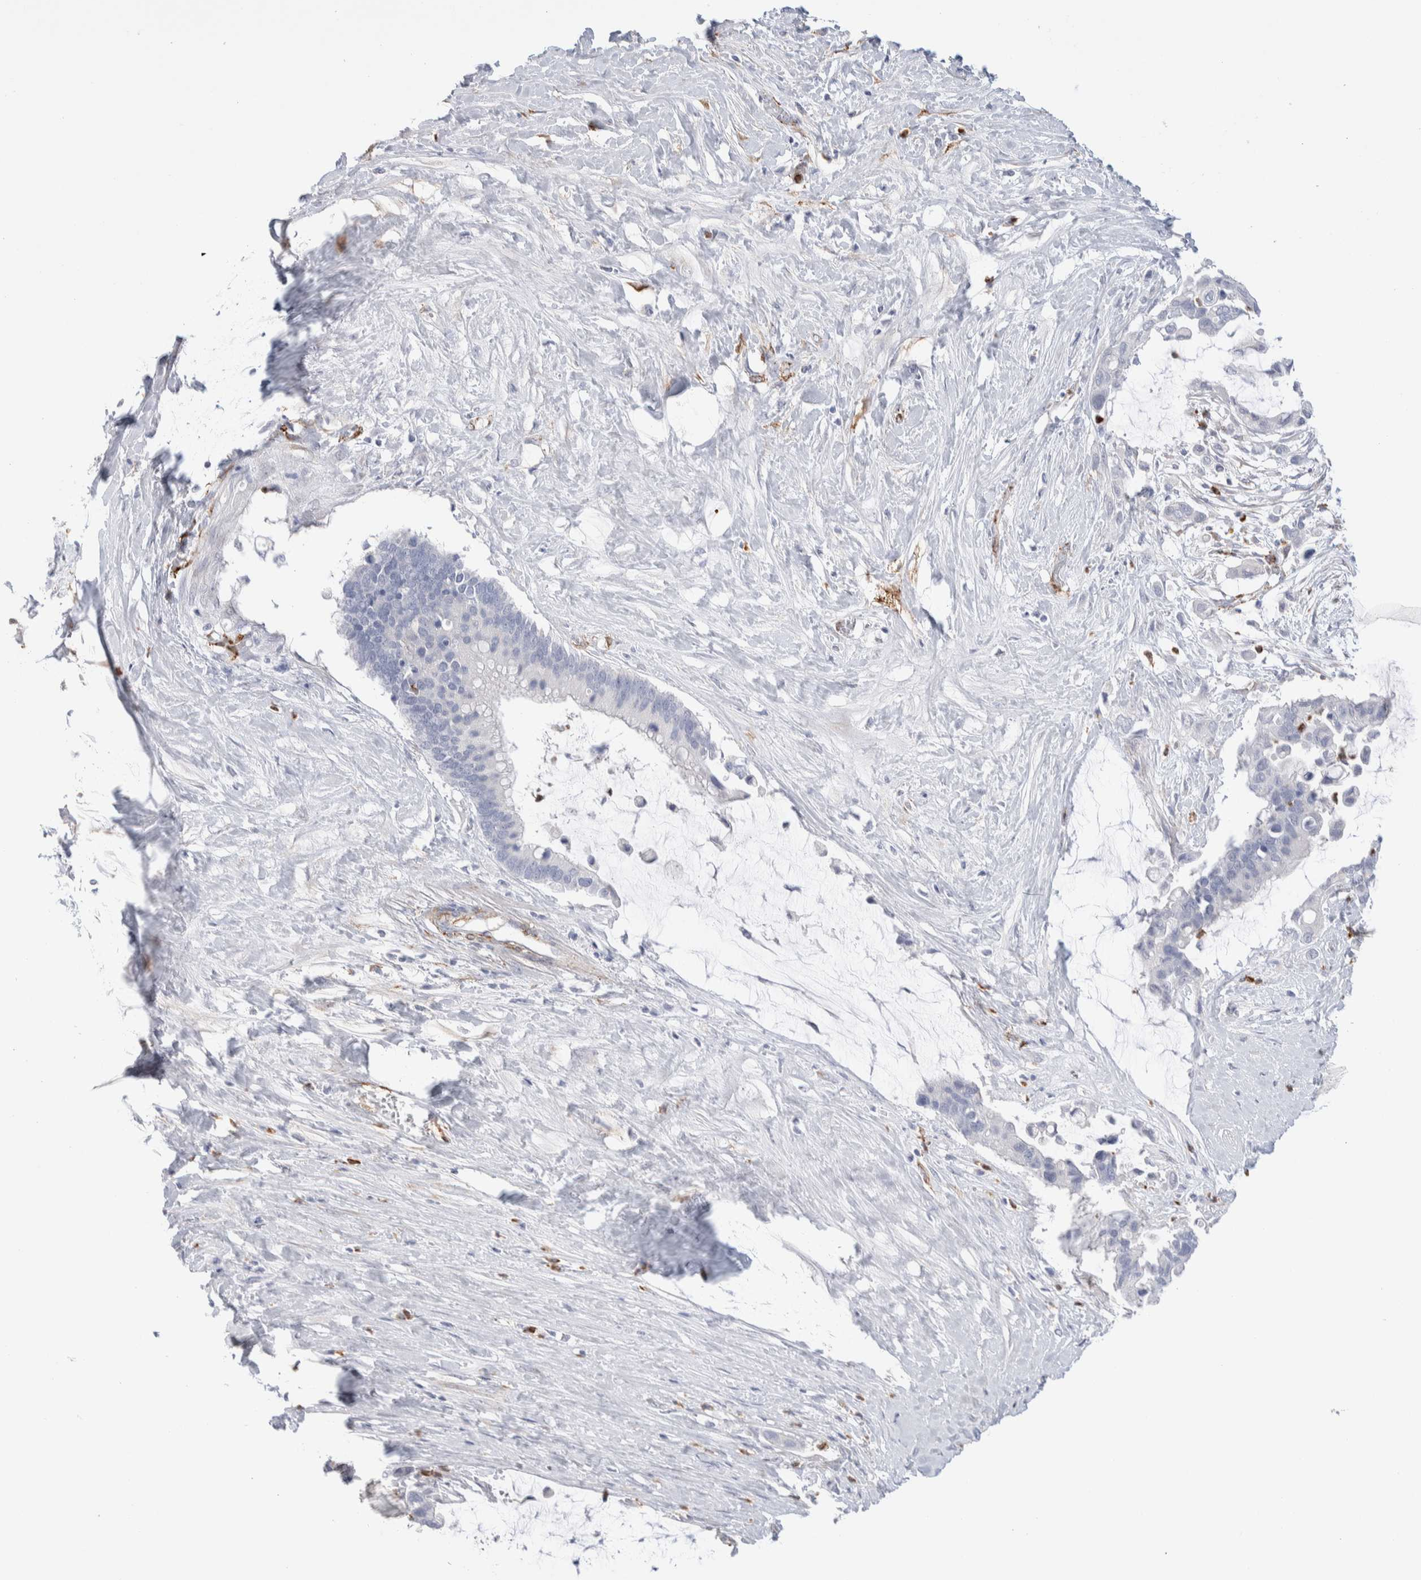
{"staining": {"intensity": "negative", "quantity": "none", "location": "none"}, "tissue": "pancreatic cancer", "cell_type": "Tumor cells", "image_type": "cancer", "snomed": [{"axis": "morphology", "description": "Adenocarcinoma, NOS"}, {"axis": "topography", "description": "Pancreas"}], "caption": "Immunohistochemistry of human pancreatic cancer (adenocarcinoma) displays no staining in tumor cells.", "gene": "SEPTIN4", "patient": {"sex": "male", "age": 41}}